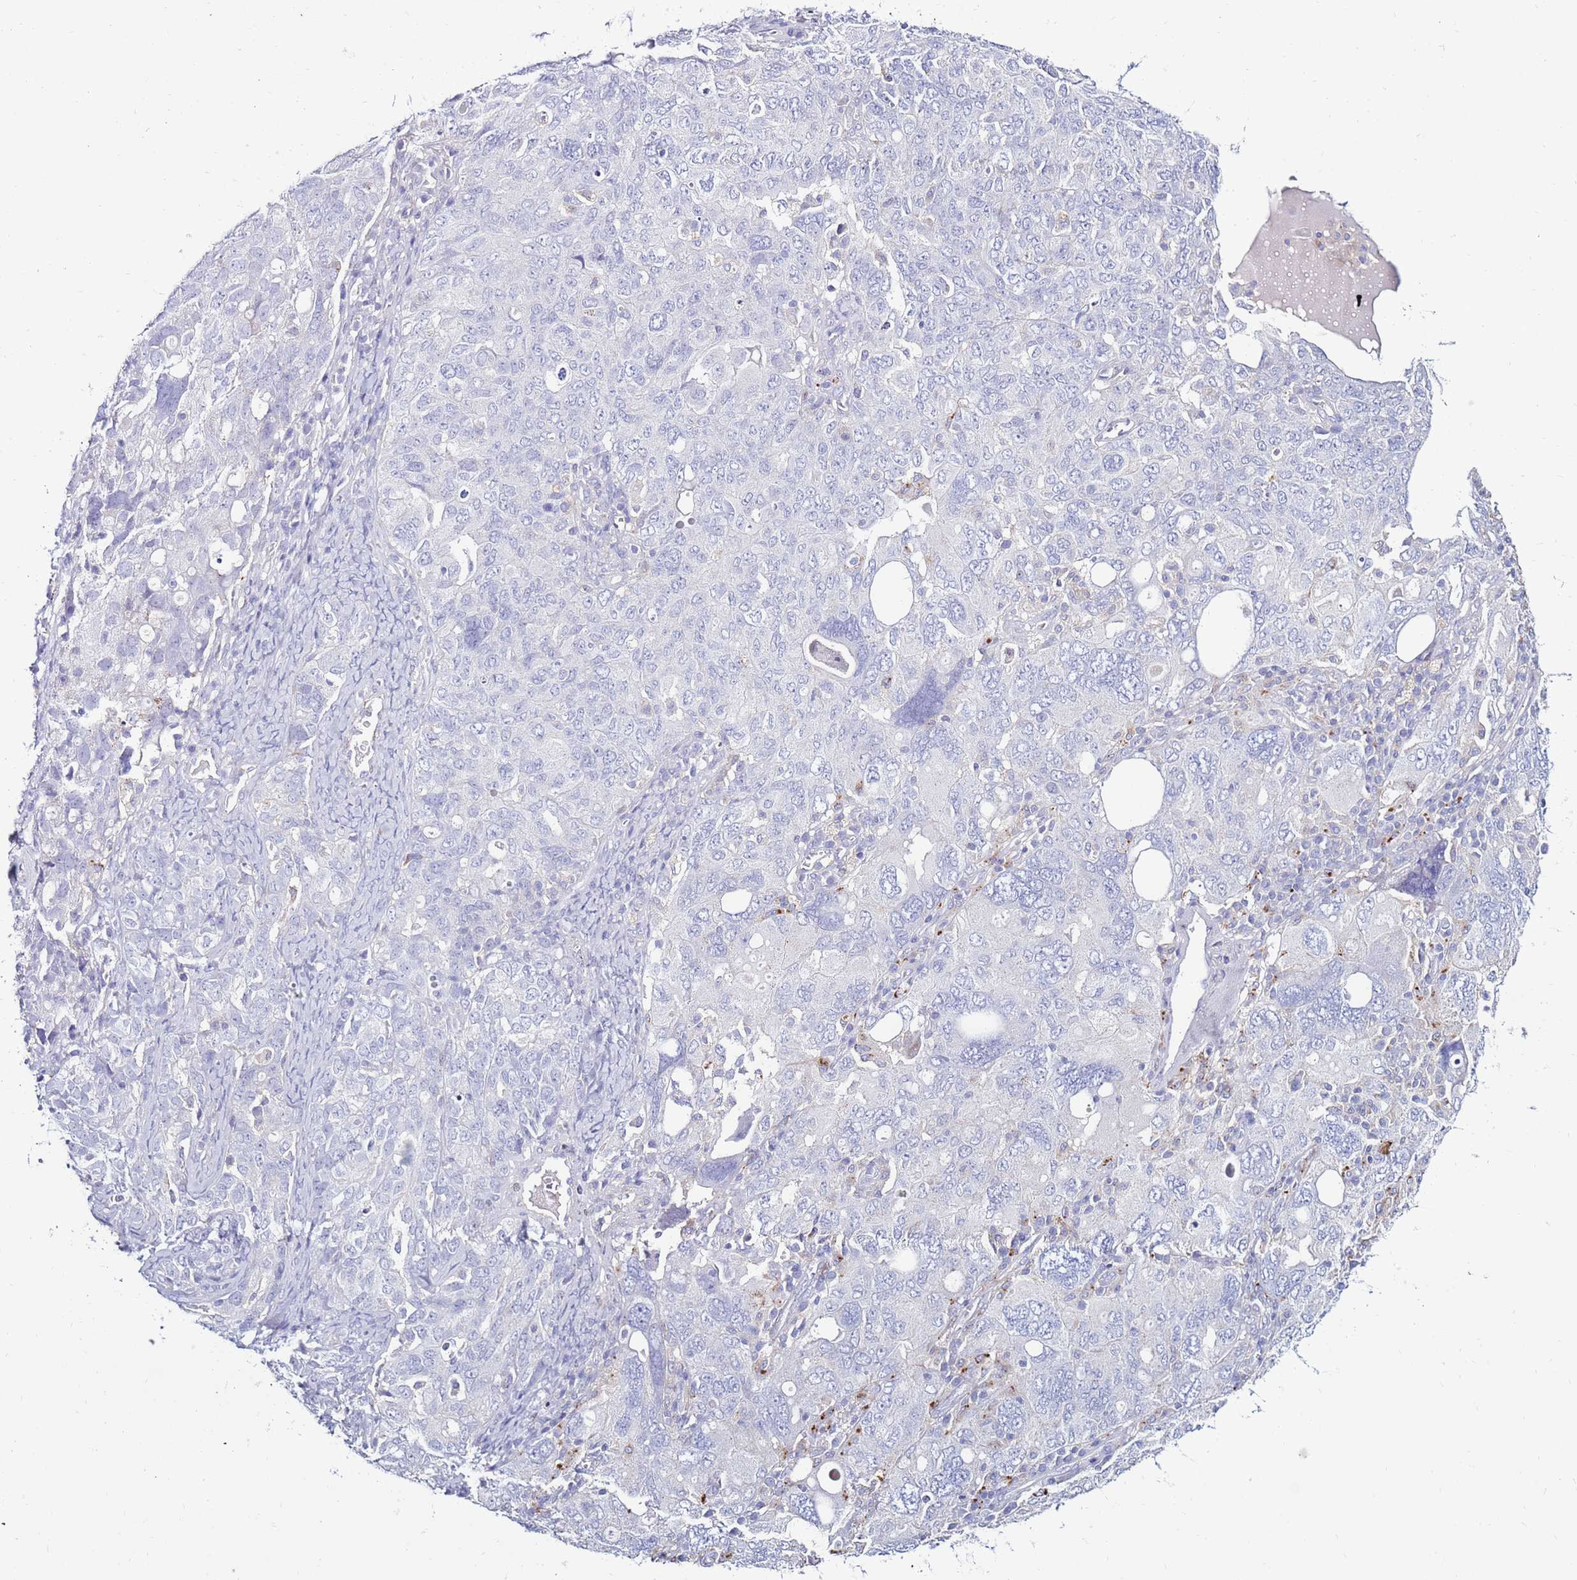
{"staining": {"intensity": "negative", "quantity": "none", "location": "none"}, "tissue": "ovarian cancer", "cell_type": "Tumor cells", "image_type": "cancer", "snomed": [{"axis": "morphology", "description": "Carcinoma, endometroid"}, {"axis": "topography", "description": "Ovary"}], "caption": "Ovarian cancer (endometroid carcinoma) was stained to show a protein in brown. There is no significant staining in tumor cells.", "gene": "CLEC4M", "patient": {"sex": "female", "age": 62}}